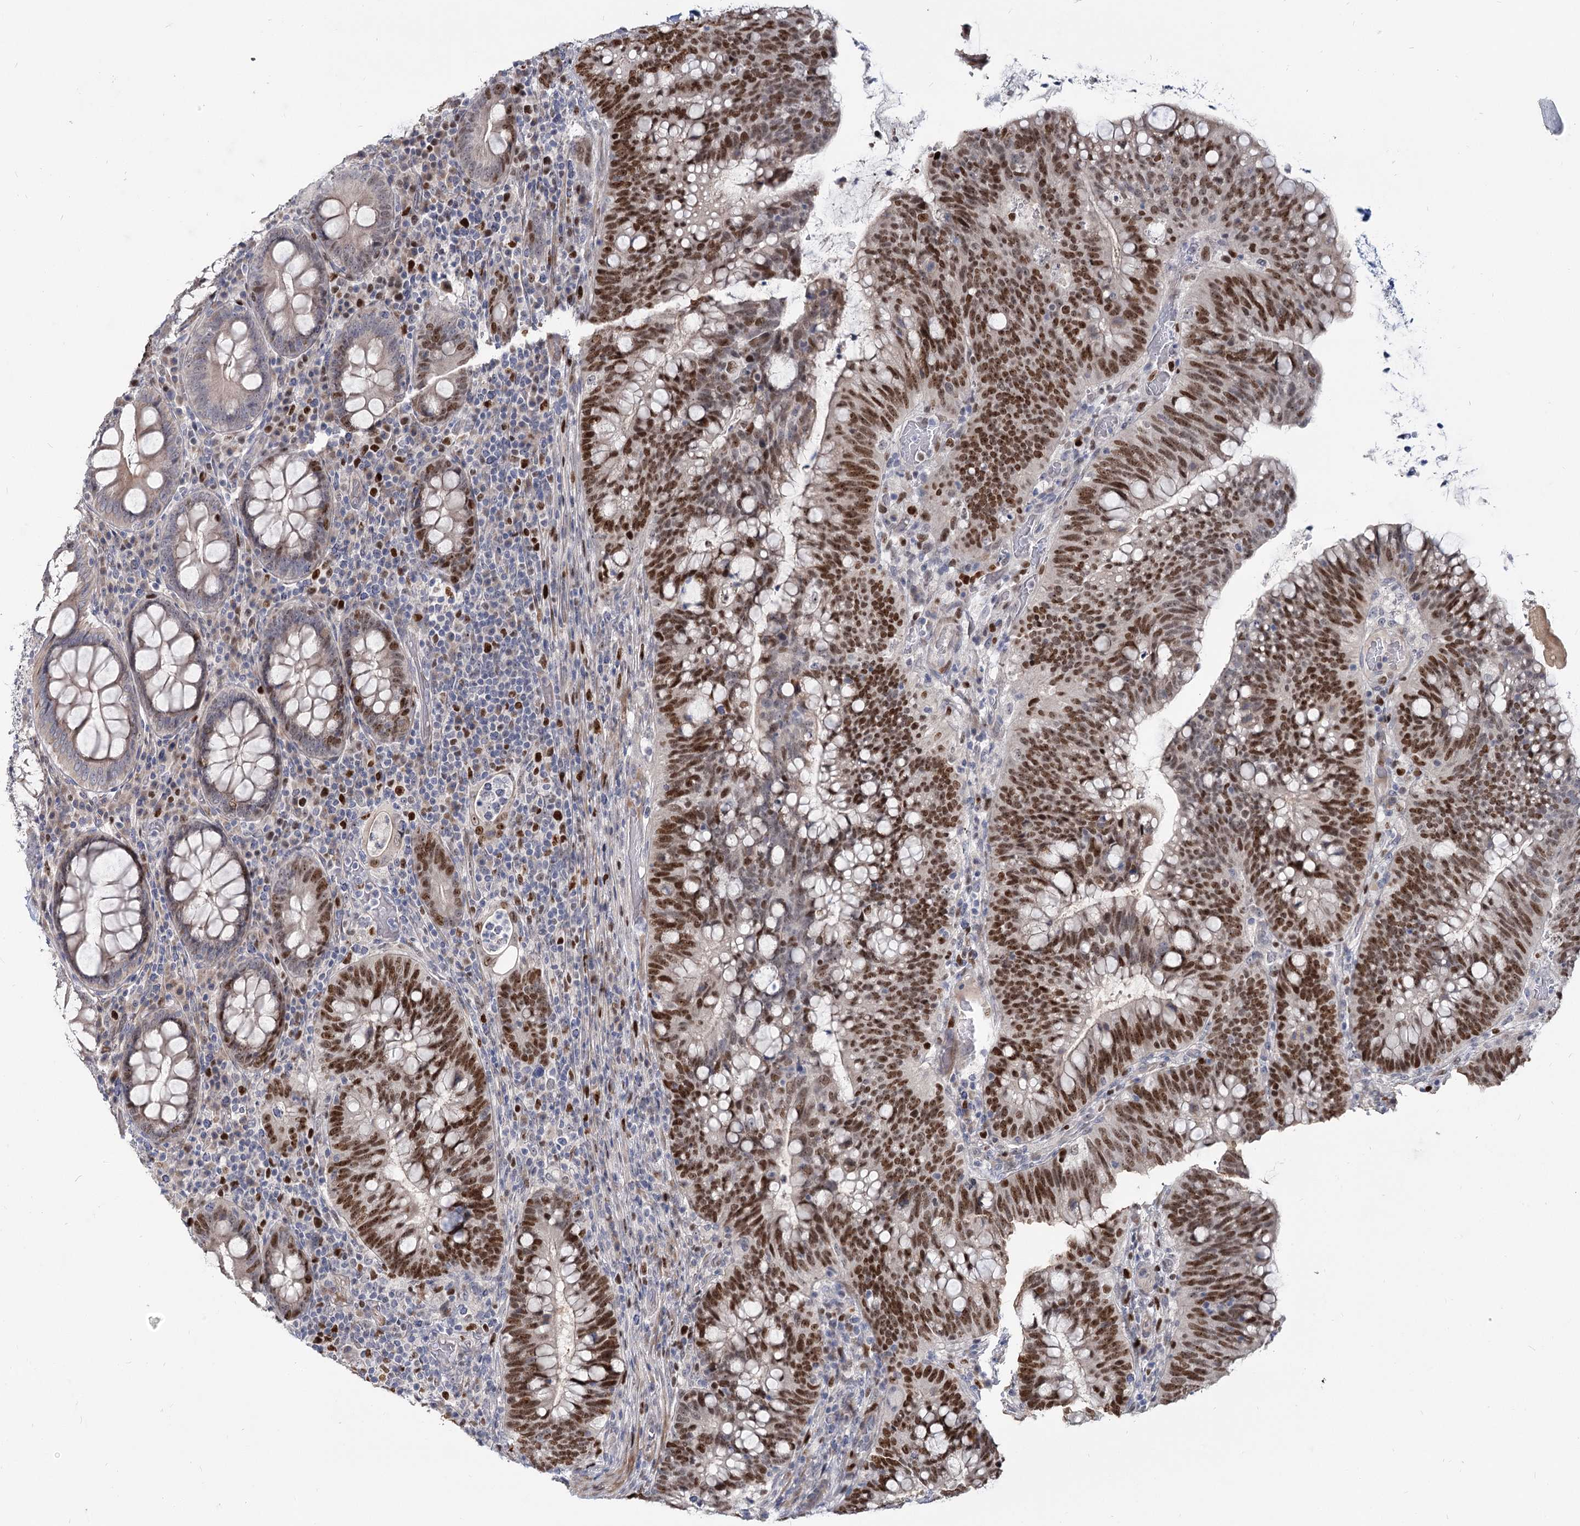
{"staining": {"intensity": "moderate", "quantity": ">75%", "location": "nuclear"}, "tissue": "colorectal cancer", "cell_type": "Tumor cells", "image_type": "cancer", "snomed": [{"axis": "morphology", "description": "Adenocarcinoma, NOS"}, {"axis": "topography", "description": "Colon"}], "caption": "Tumor cells exhibit medium levels of moderate nuclear staining in approximately >75% of cells in human colorectal cancer. (Brightfield microscopy of DAB IHC at high magnification).", "gene": "PIK3C2A", "patient": {"sex": "female", "age": 66}}